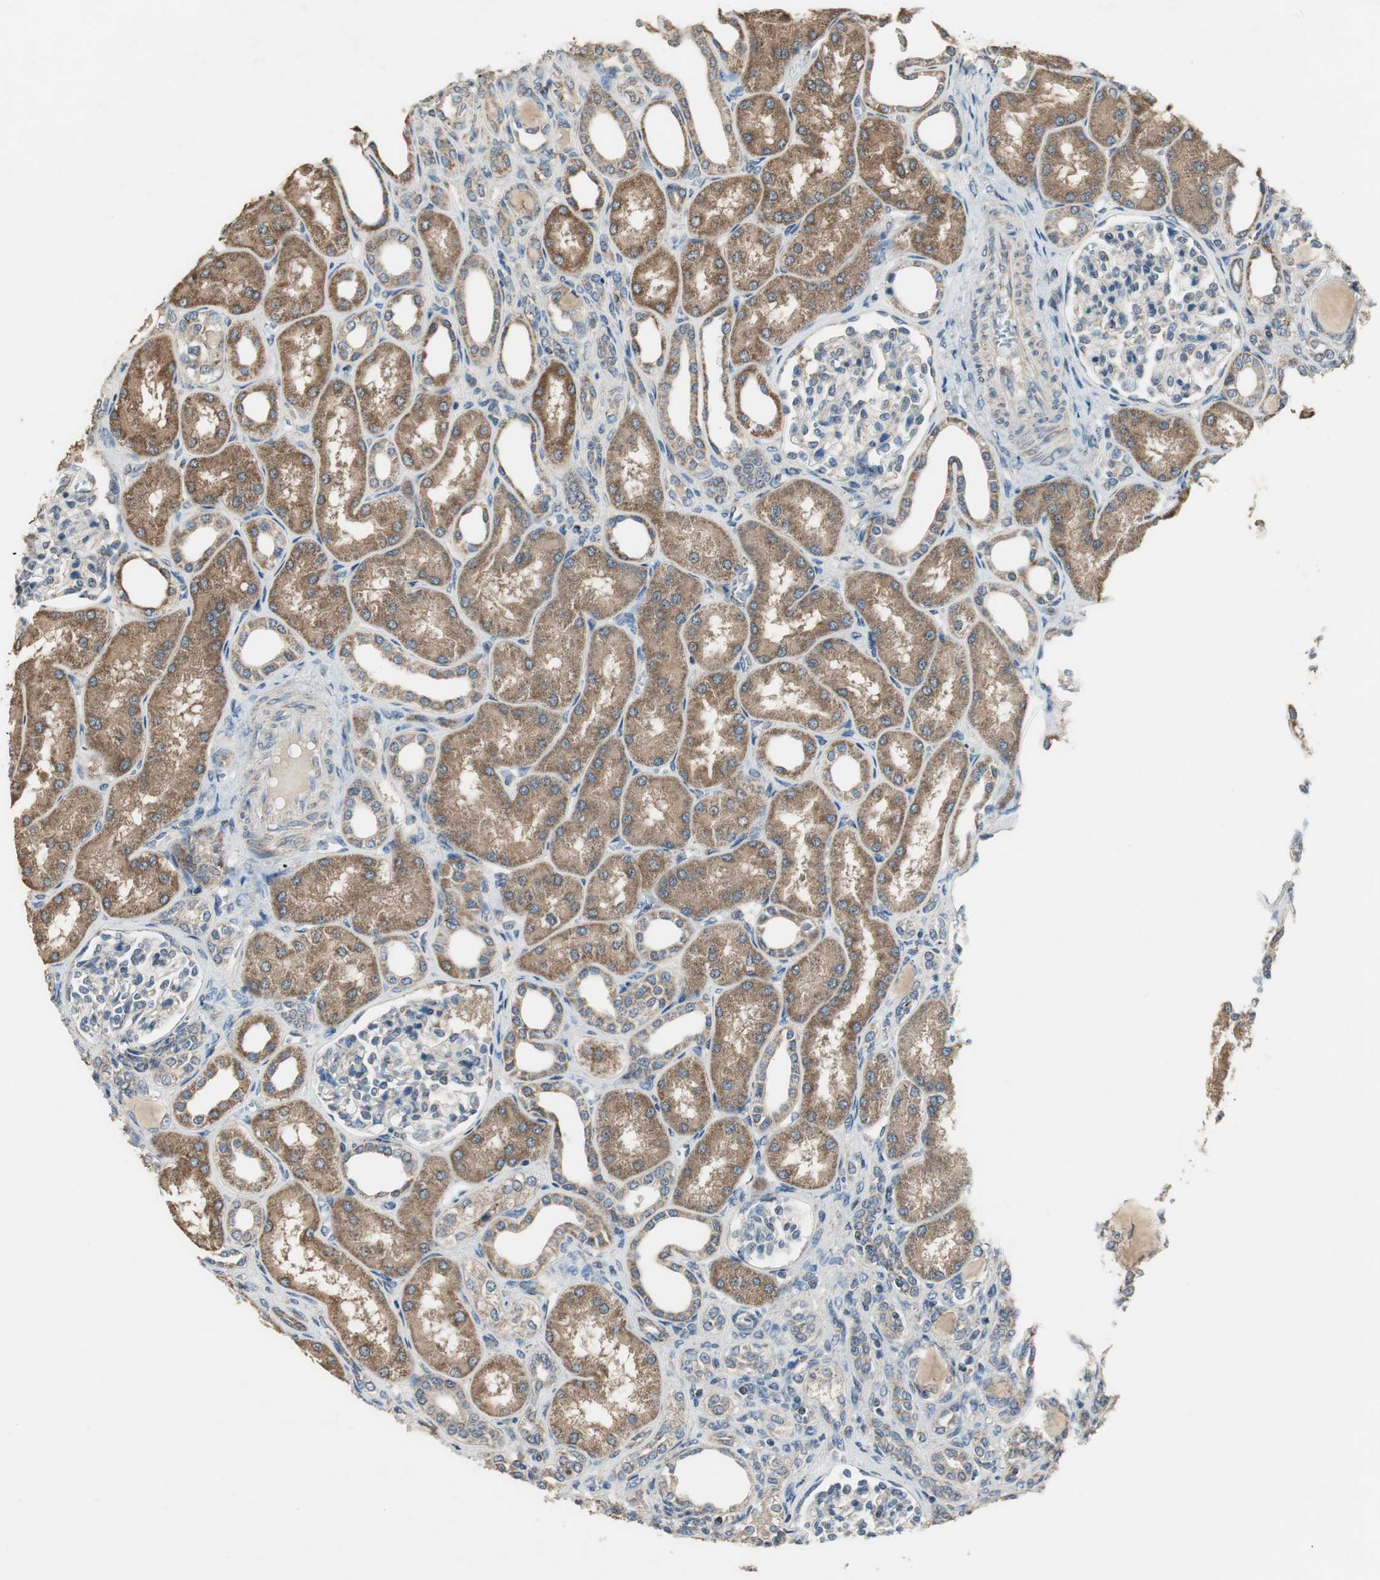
{"staining": {"intensity": "weak", "quantity": "25%-75%", "location": "cytoplasmic/membranous"}, "tissue": "kidney", "cell_type": "Cells in glomeruli", "image_type": "normal", "snomed": [{"axis": "morphology", "description": "Normal tissue, NOS"}, {"axis": "topography", "description": "Kidney"}], "caption": "A photomicrograph of human kidney stained for a protein exhibits weak cytoplasmic/membranous brown staining in cells in glomeruli. The protein of interest is stained brown, and the nuclei are stained in blue (DAB (3,3'-diaminobenzidine) IHC with brightfield microscopy, high magnification).", "gene": "MSTO1", "patient": {"sex": "male", "age": 7}}